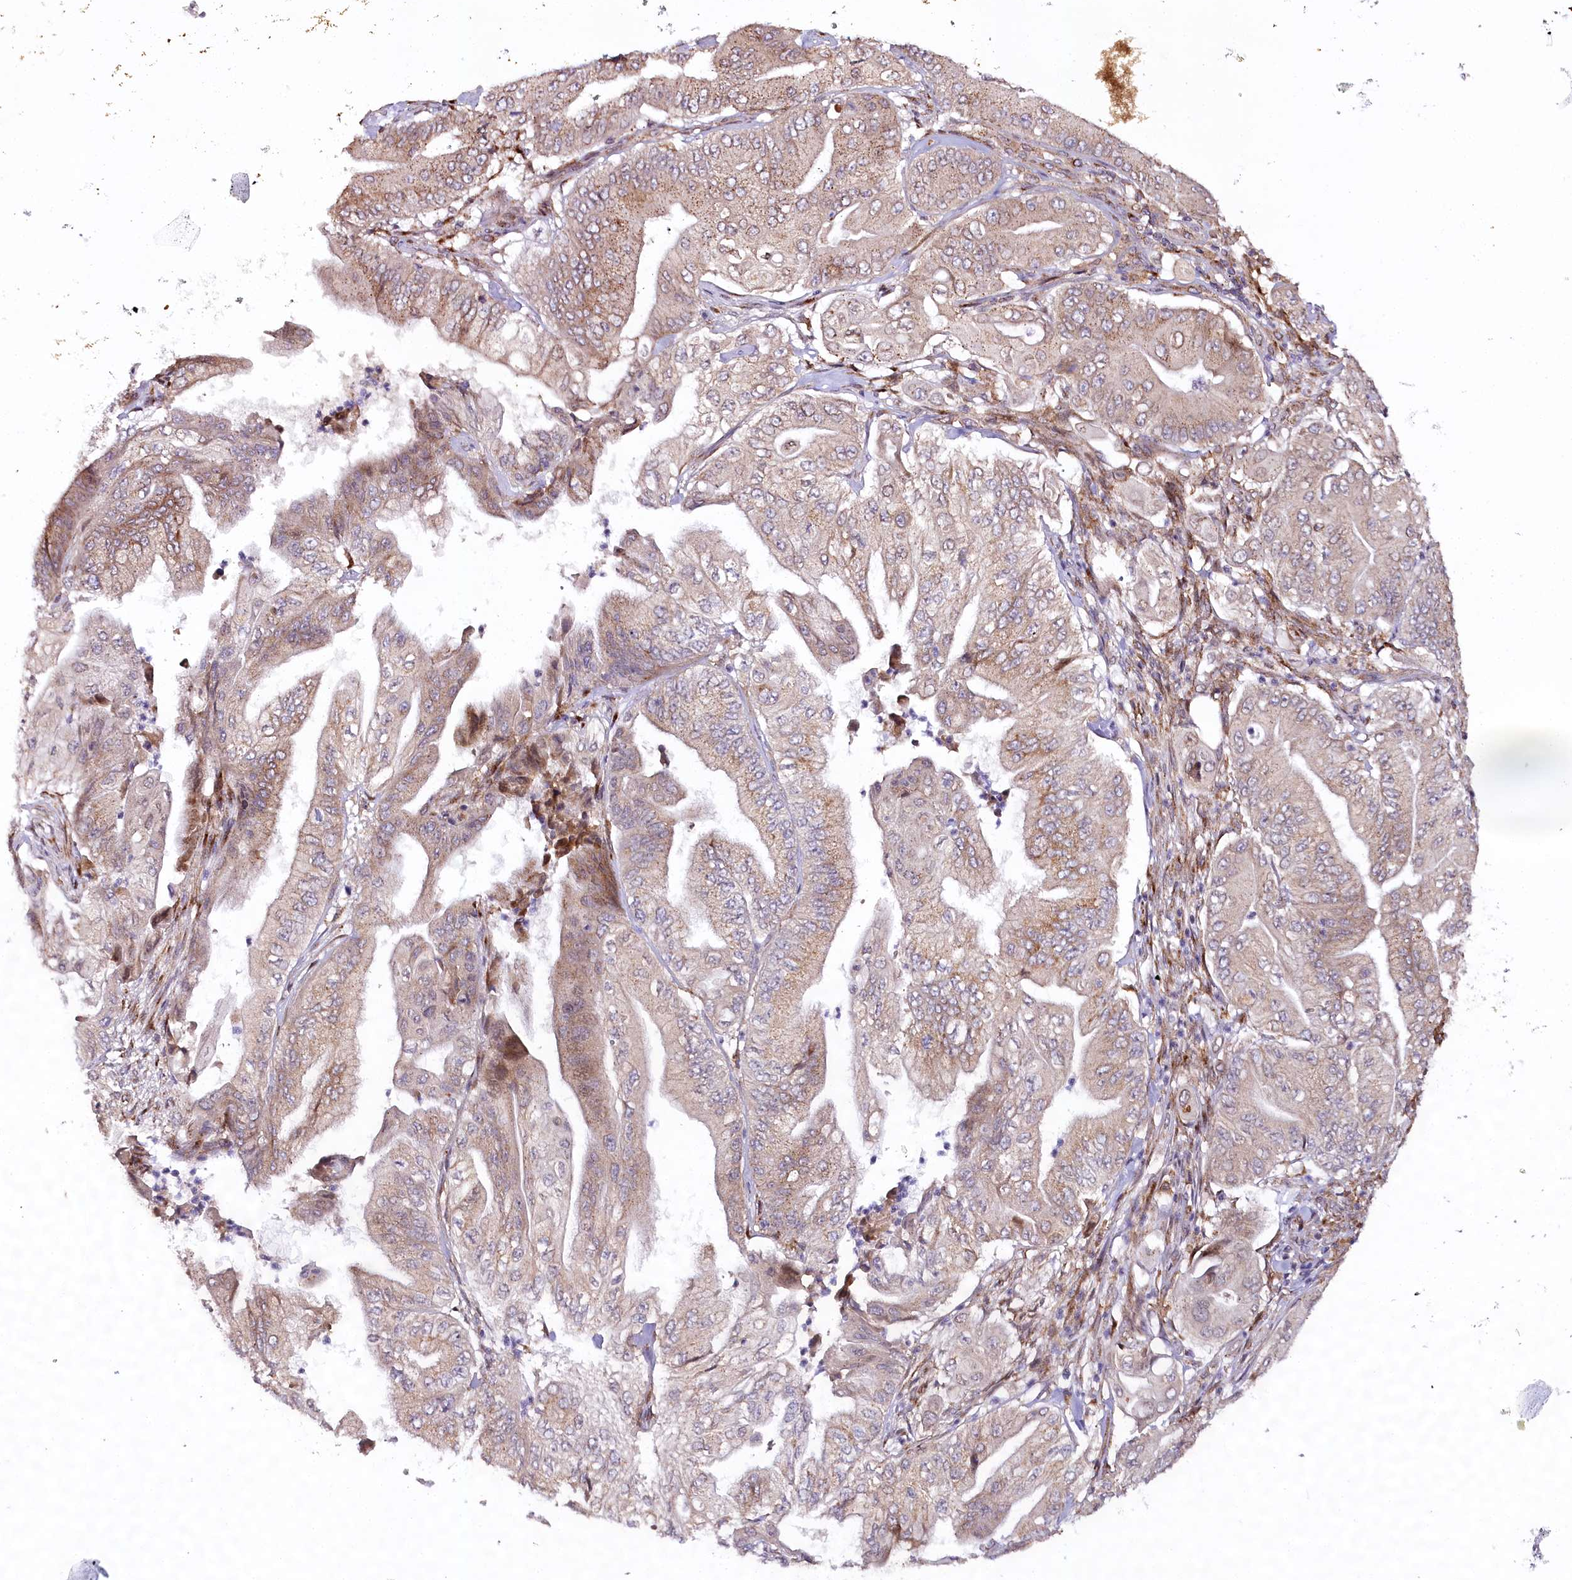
{"staining": {"intensity": "moderate", "quantity": ">75%", "location": "cytoplasmic/membranous"}, "tissue": "pancreatic cancer", "cell_type": "Tumor cells", "image_type": "cancer", "snomed": [{"axis": "morphology", "description": "Adenocarcinoma, NOS"}, {"axis": "topography", "description": "Pancreas"}], "caption": "Human pancreatic adenocarcinoma stained with a brown dye shows moderate cytoplasmic/membranous positive expression in about >75% of tumor cells.", "gene": "COPG1", "patient": {"sex": "female", "age": 77}}